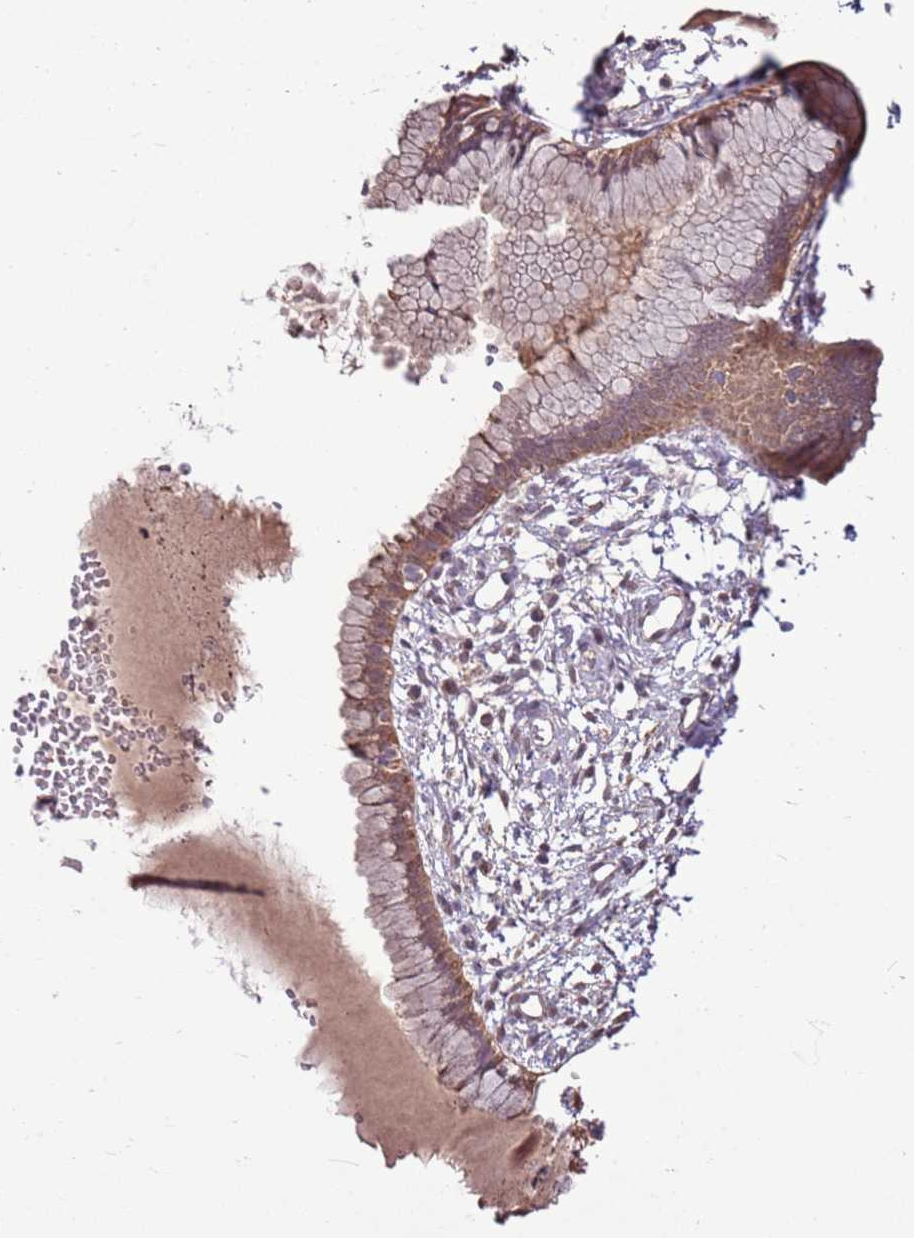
{"staining": {"intensity": "moderate", "quantity": ">75%", "location": "cytoplasmic/membranous"}, "tissue": "cervix", "cell_type": "Glandular cells", "image_type": "normal", "snomed": [{"axis": "morphology", "description": "Normal tissue, NOS"}, {"axis": "topography", "description": "Cervix"}], "caption": "Normal cervix exhibits moderate cytoplasmic/membranous staining in approximately >75% of glandular cells, visualized by immunohistochemistry. Nuclei are stained in blue.", "gene": "BBS5", "patient": {"sex": "female", "age": 42}}